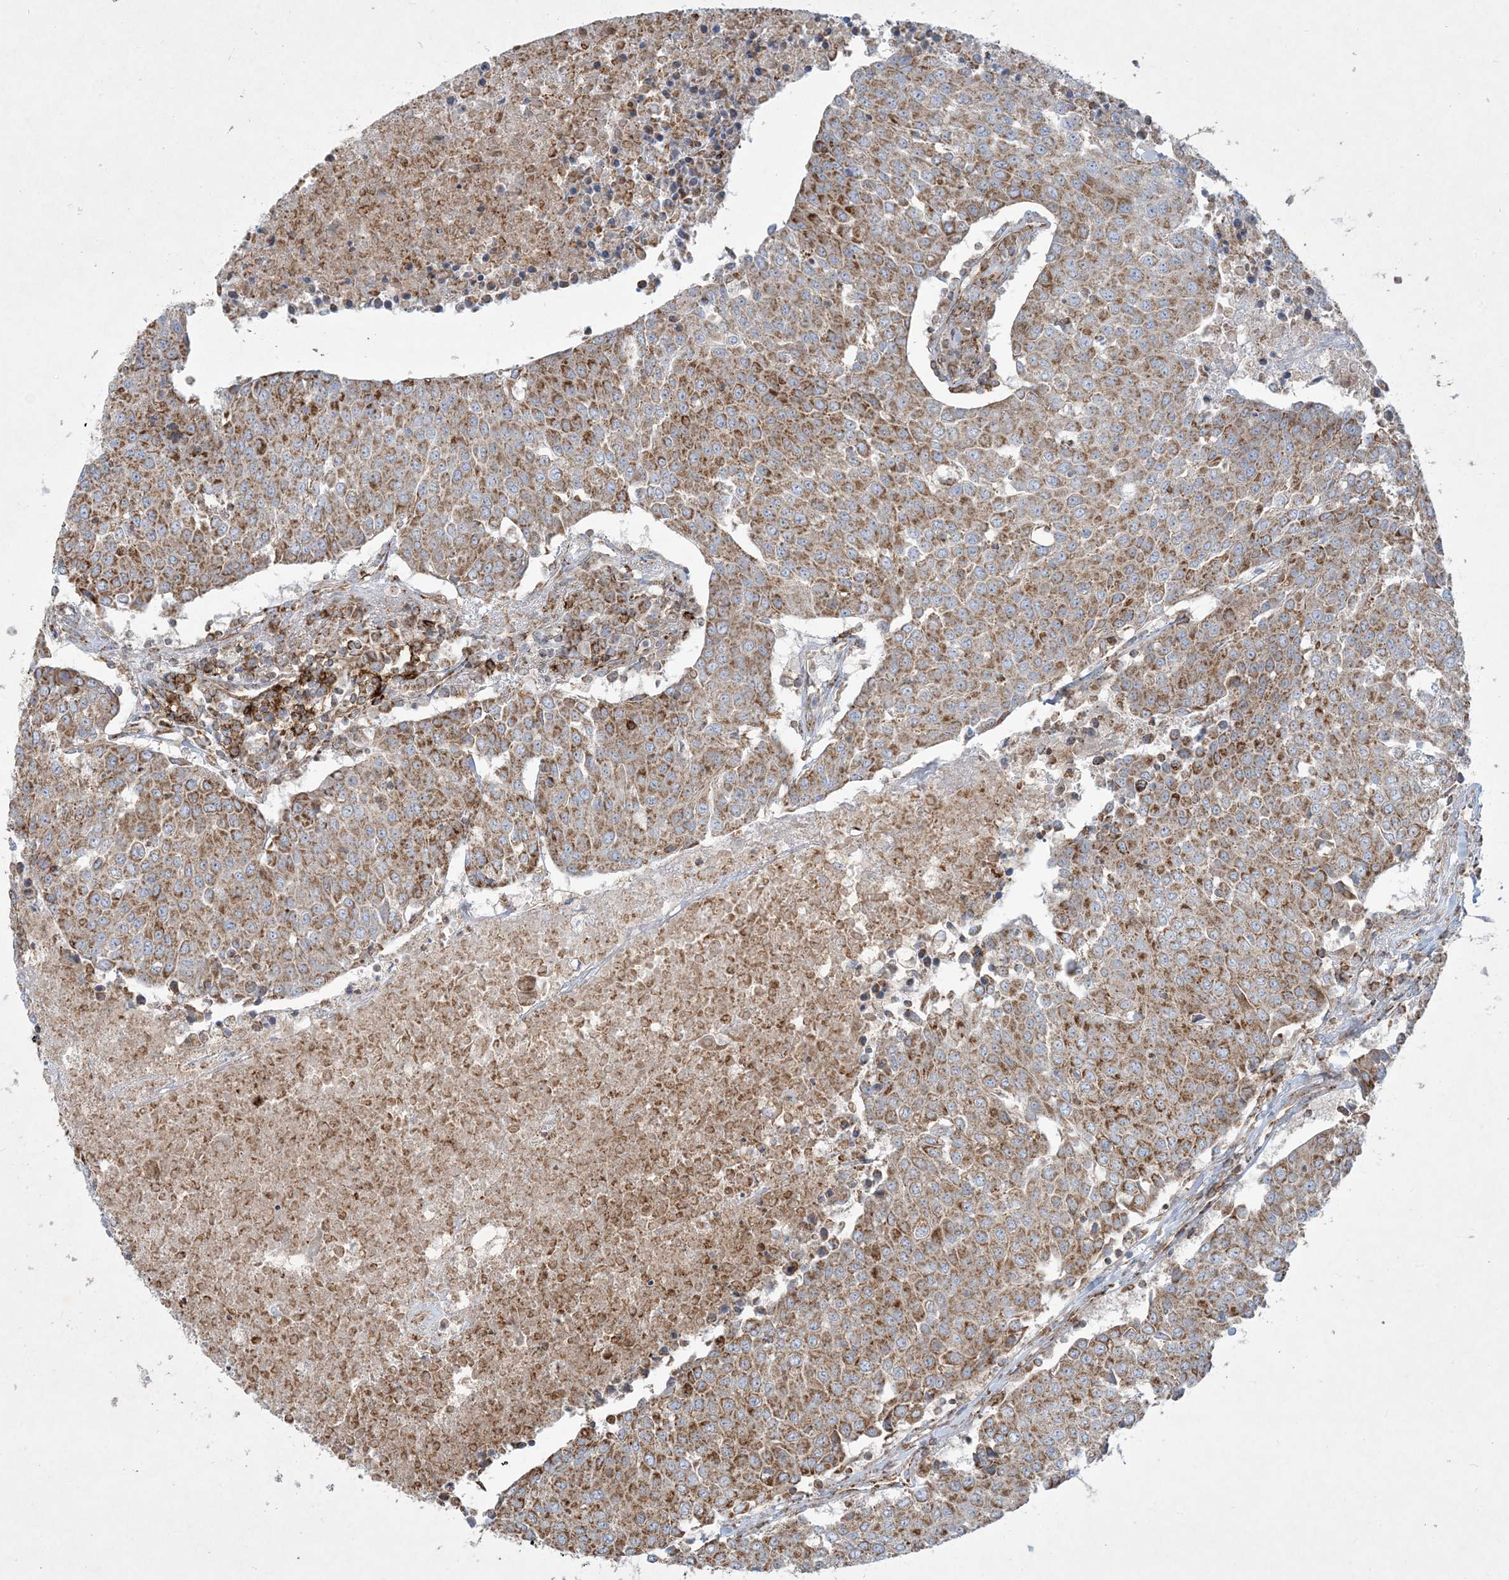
{"staining": {"intensity": "moderate", "quantity": ">75%", "location": "cytoplasmic/membranous"}, "tissue": "urothelial cancer", "cell_type": "Tumor cells", "image_type": "cancer", "snomed": [{"axis": "morphology", "description": "Urothelial carcinoma, High grade"}, {"axis": "topography", "description": "Urinary bladder"}], "caption": "Immunohistochemical staining of human urothelial cancer demonstrates medium levels of moderate cytoplasmic/membranous expression in approximately >75% of tumor cells. (DAB (3,3'-diaminobenzidine) IHC, brown staining for protein, blue staining for nuclei).", "gene": "BEND4", "patient": {"sex": "female", "age": 85}}